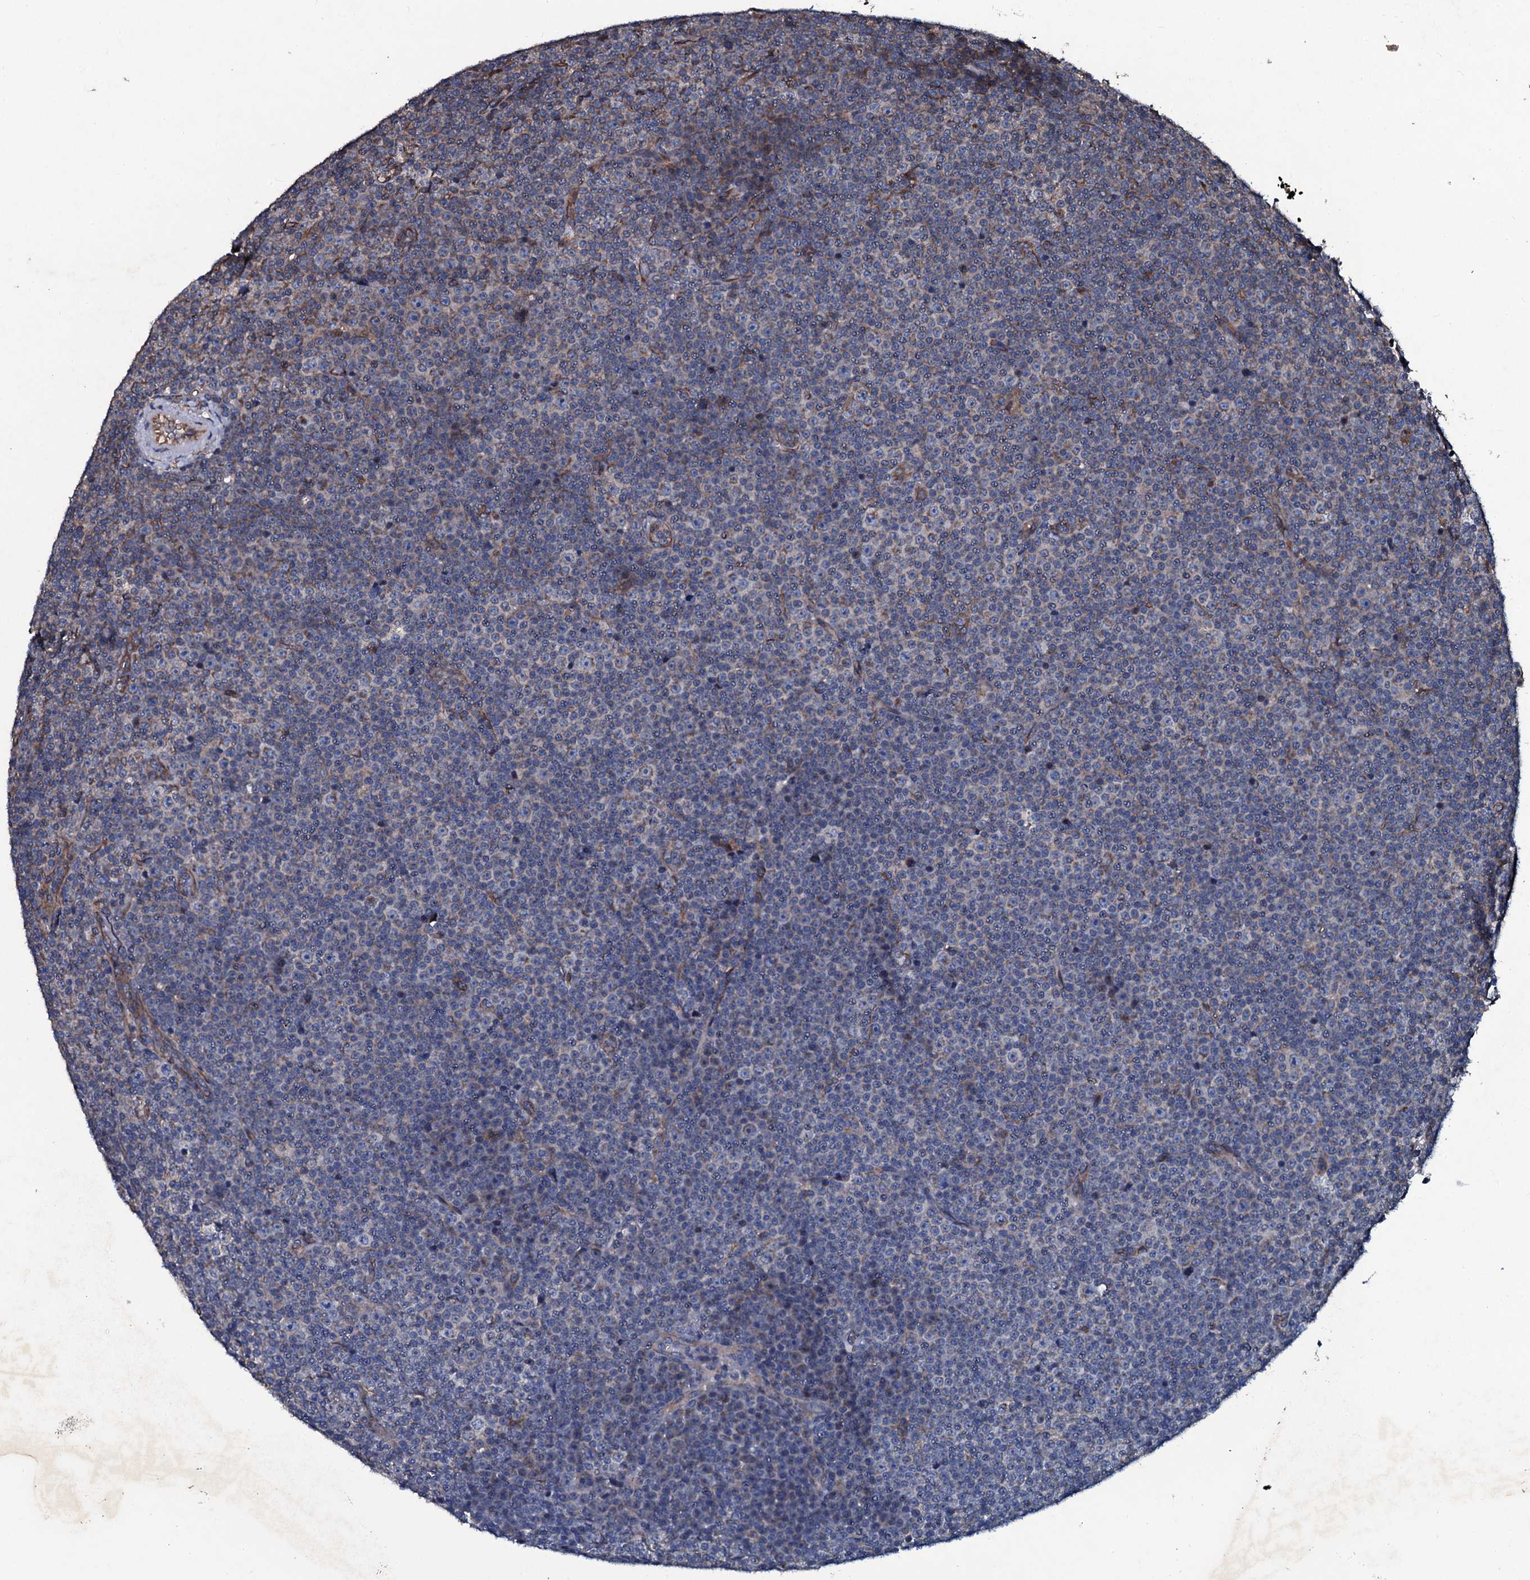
{"staining": {"intensity": "weak", "quantity": "<25%", "location": "cytoplasmic/membranous"}, "tissue": "lymphoma", "cell_type": "Tumor cells", "image_type": "cancer", "snomed": [{"axis": "morphology", "description": "Malignant lymphoma, non-Hodgkin's type, Low grade"}, {"axis": "topography", "description": "Lymph node"}], "caption": "This is an immunohistochemistry (IHC) micrograph of human malignant lymphoma, non-Hodgkin's type (low-grade). There is no expression in tumor cells.", "gene": "DMAC2", "patient": {"sex": "female", "age": 67}}